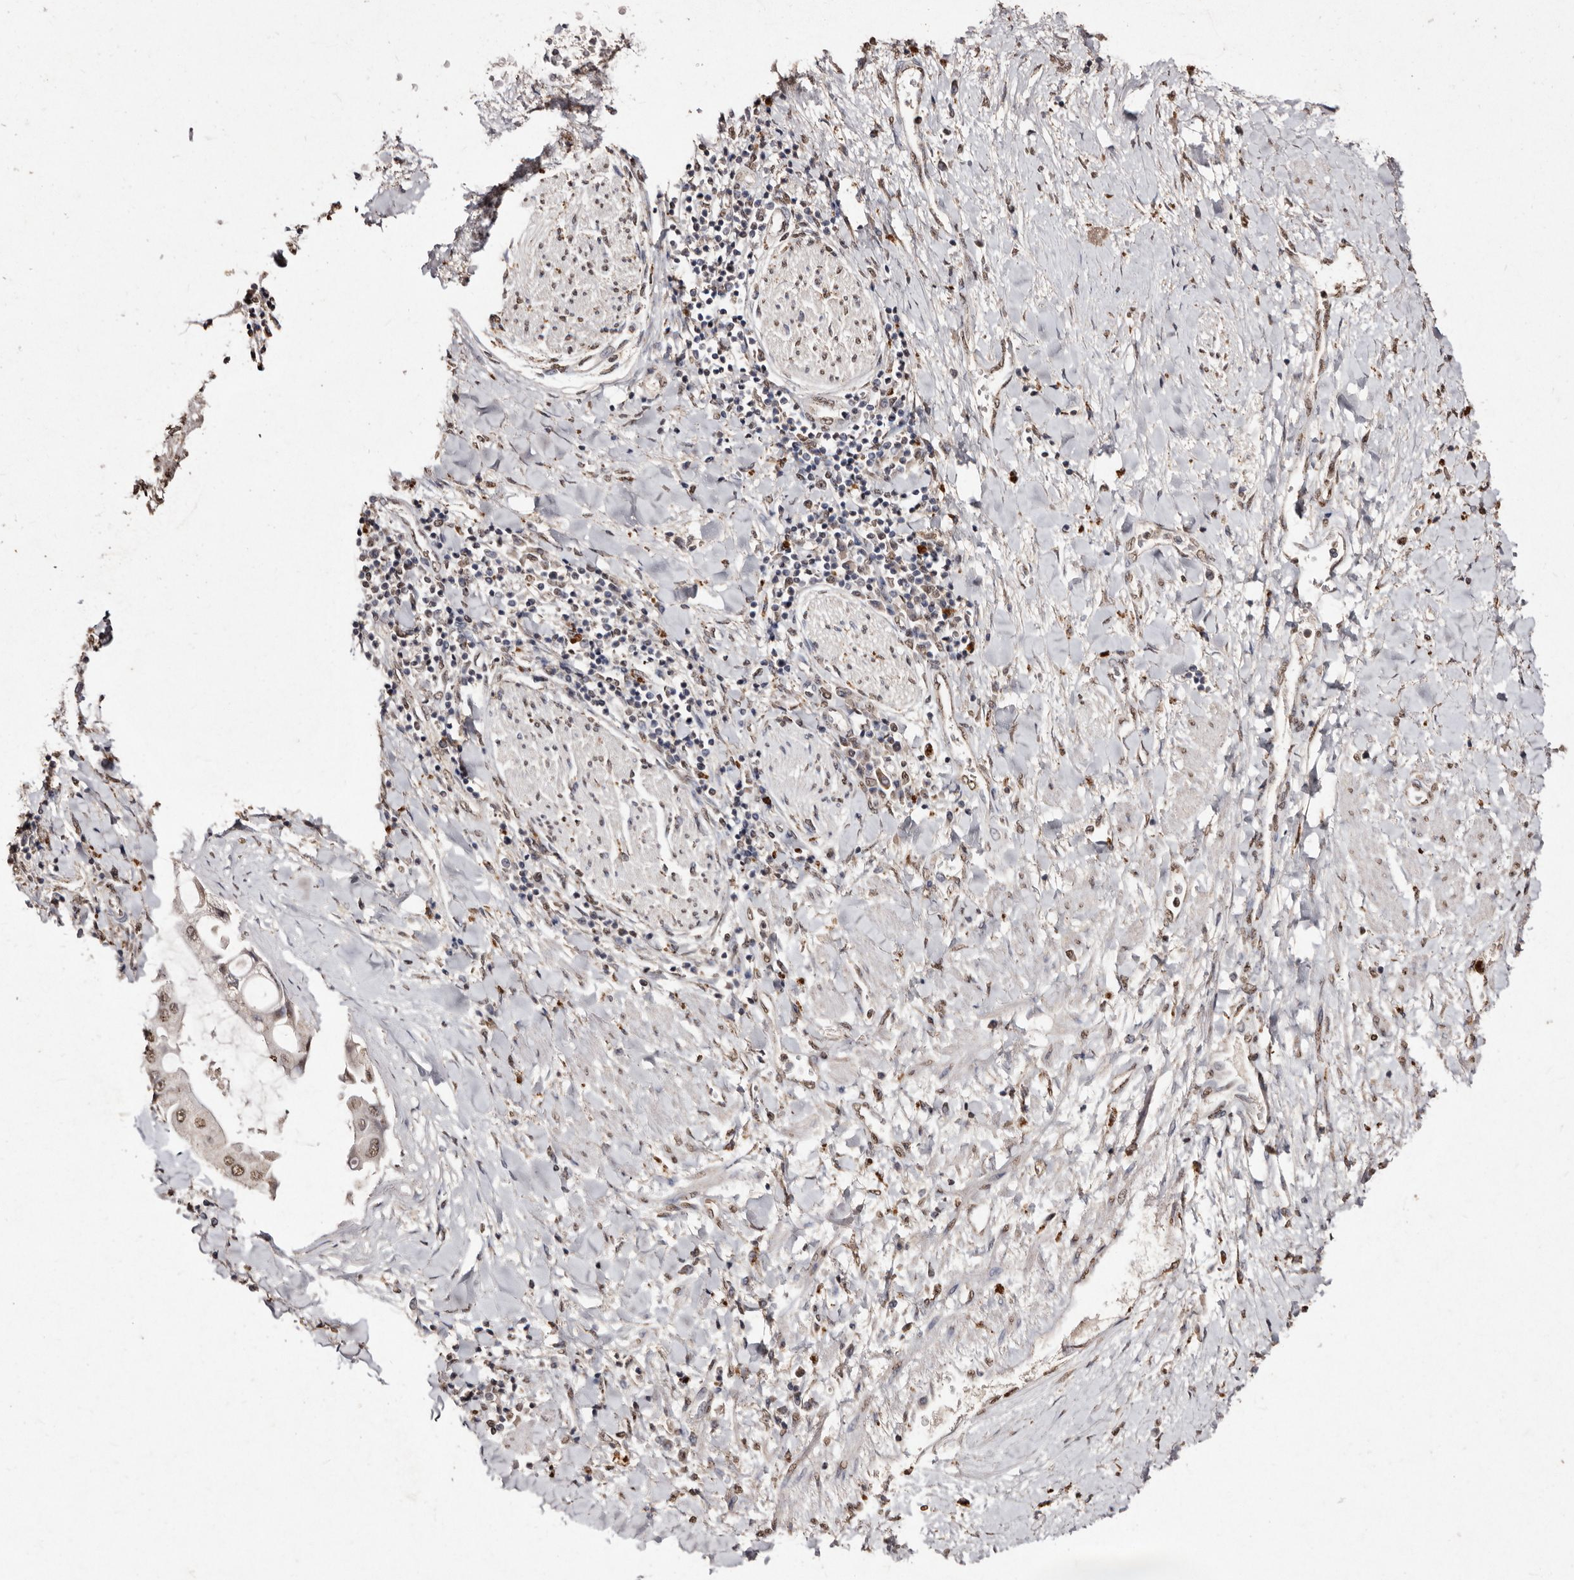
{"staining": {"intensity": "moderate", "quantity": ">75%", "location": "nuclear"}, "tissue": "liver cancer", "cell_type": "Tumor cells", "image_type": "cancer", "snomed": [{"axis": "morphology", "description": "Cholangiocarcinoma"}, {"axis": "topography", "description": "Liver"}], "caption": "A high-resolution micrograph shows IHC staining of cholangiocarcinoma (liver), which shows moderate nuclear positivity in about >75% of tumor cells.", "gene": "ERBB4", "patient": {"sex": "male", "age": 50}}